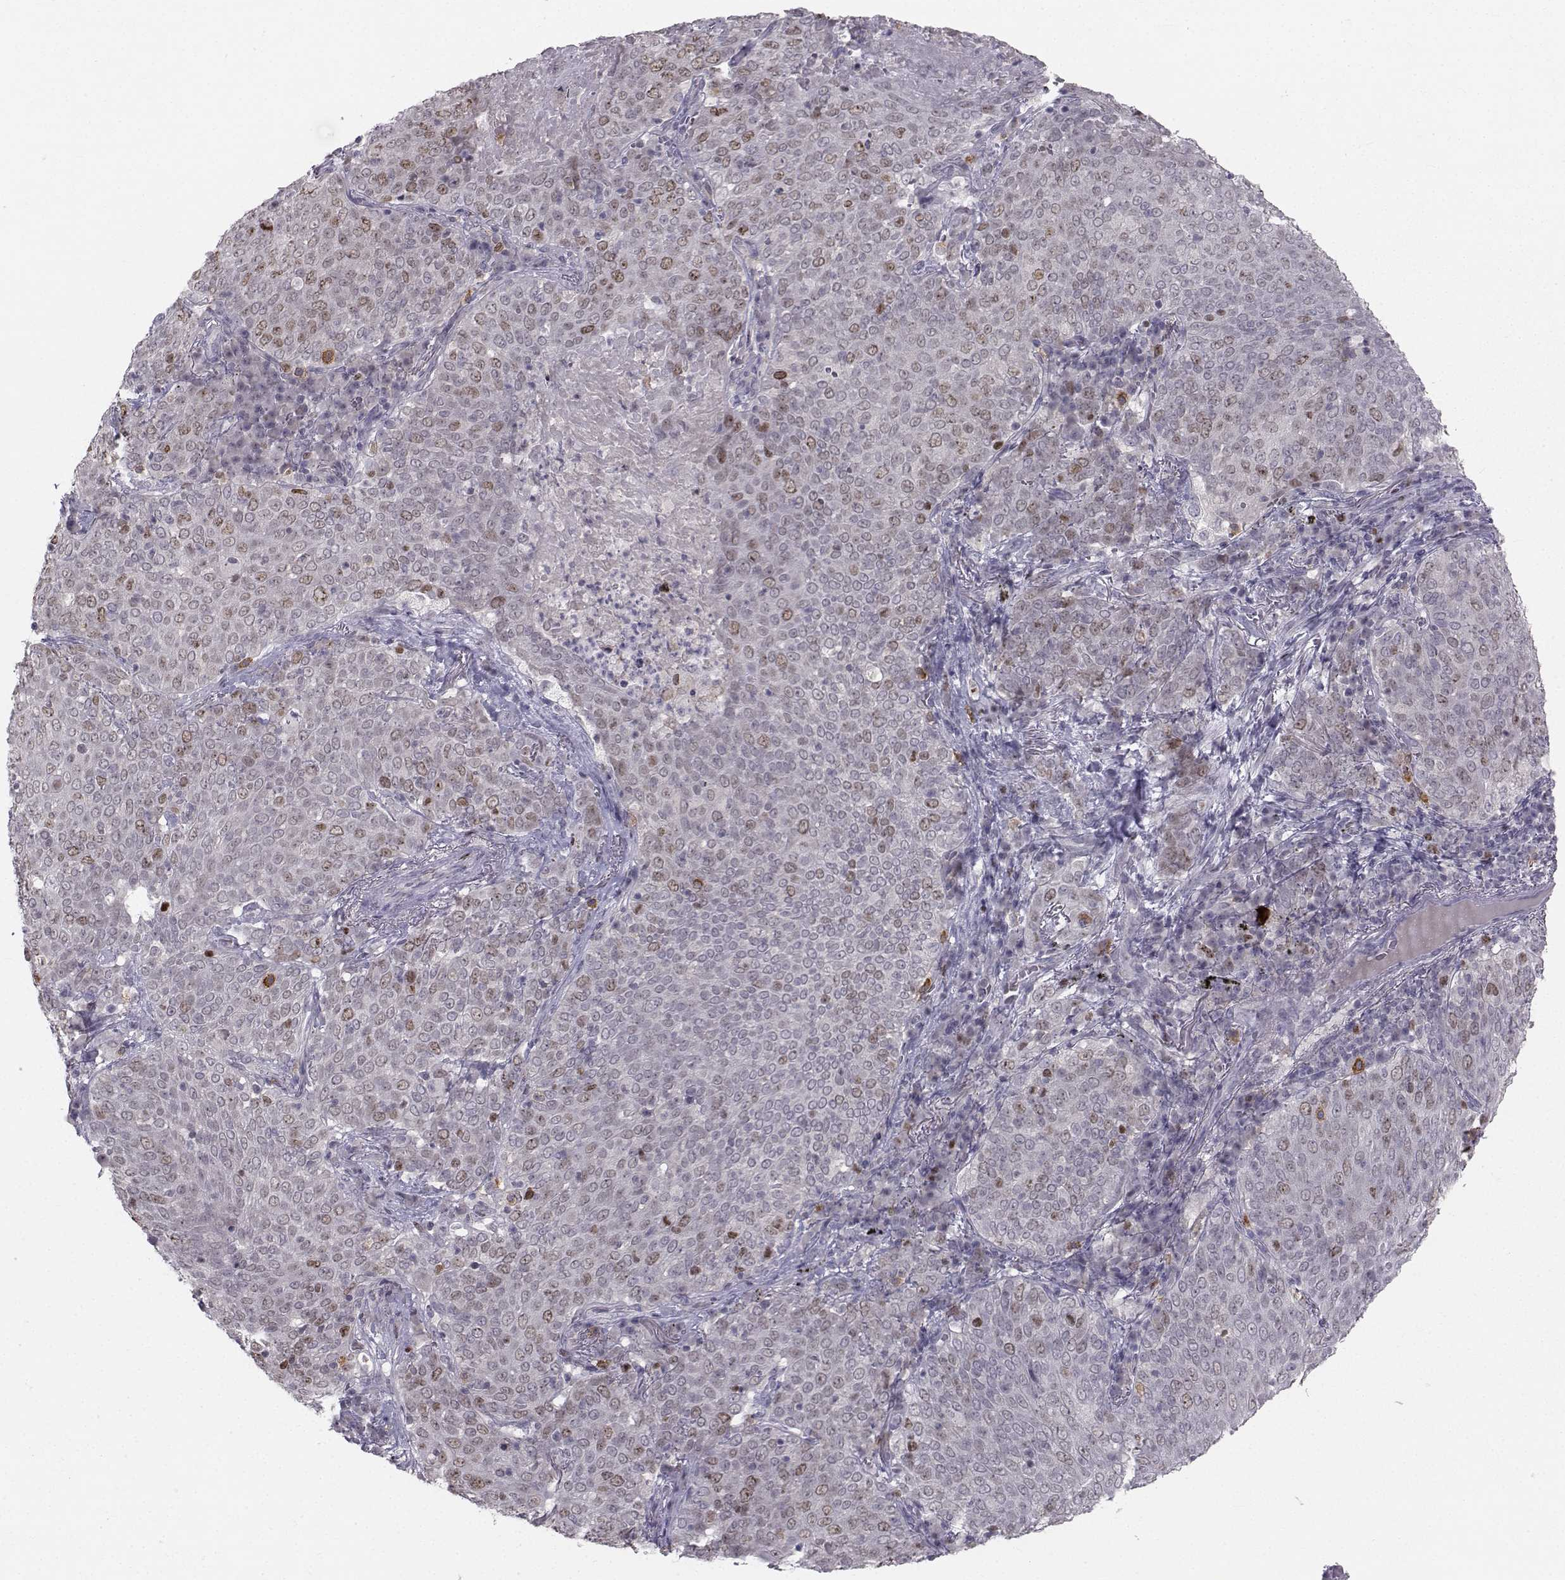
{"staining": {"intensity": "moderate", "quantity": "<25%", "location": "nuclear"}, "tissue": "lung cancer", "cell_type": "Tumor cells", "image_type": "cancer", "snomed": [{"axis": "morphology", "description": "Squamous cell carcinoma, NOS"}, {"axis": "topography", "description": "Lung"}], "caption": "There is low levels of moderate nuclear expression in tumor cells of lung cancer (squamous cell carcinoma), as demonstrated by immunohistochemical staining (brown color).", "gene": "LRP8", "patient": {"sex": "male", "age": 82}}